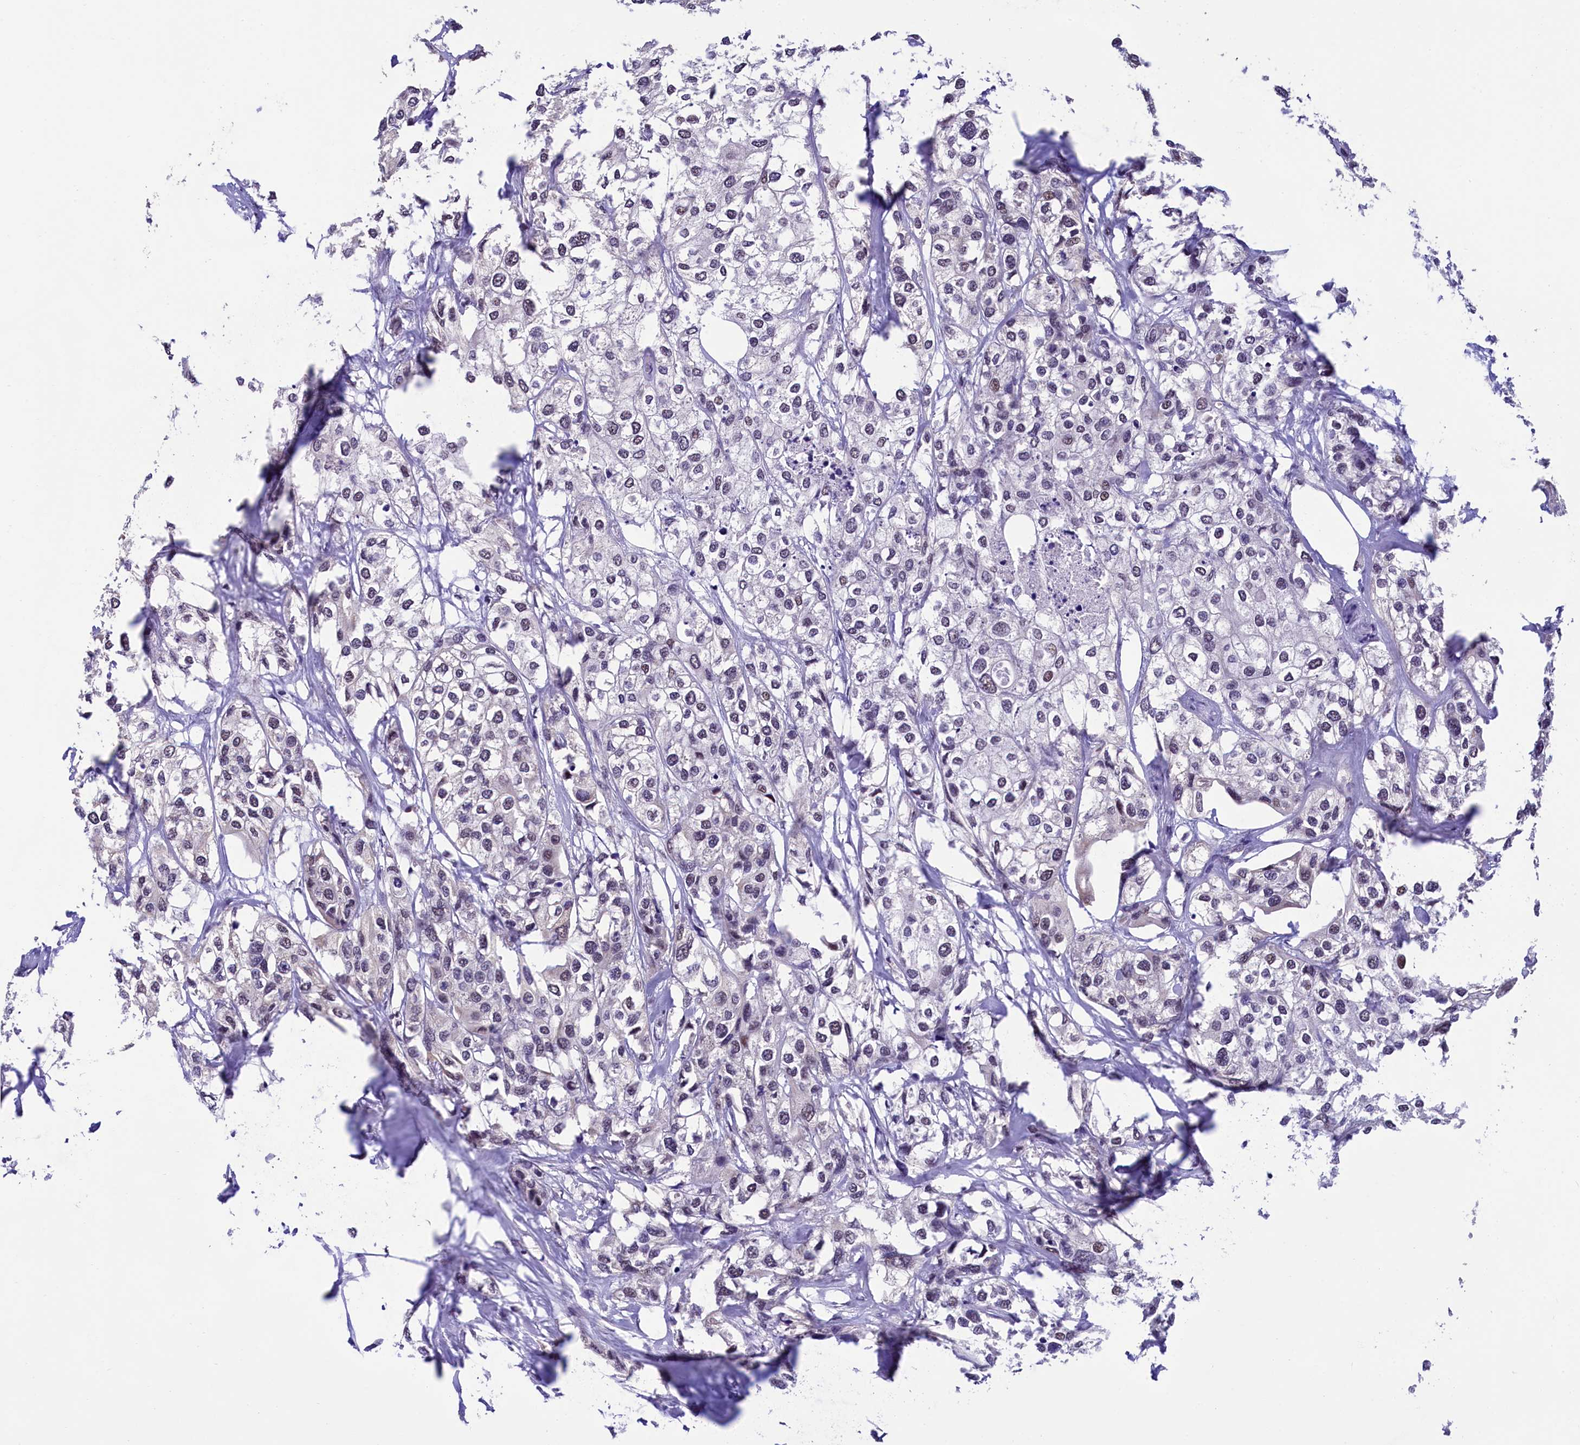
{"staining": {"intensity": "weak", "quantity": "<25%", "location": "nuclear"}, "tissue": "urothelial cancer", "cell_type": "Tumor cells", "image_type": "cancer", "snomed": [{"axis": "morphology", "description": "Urothelial carcinoma, High grade"}, {"axis": "topography", "description": "Urinary bladder"}], "caption": "Immunohistochemistry photomicrograph of neoplastic tissue: urothelial carcinoma (high-grade) stained with DAB (3,3'-diaminobenzidine) reveals no significant protein positivity in tumor cells.", "gene": "HECTD4", "patient": {"sex": "male", "age": 64}}